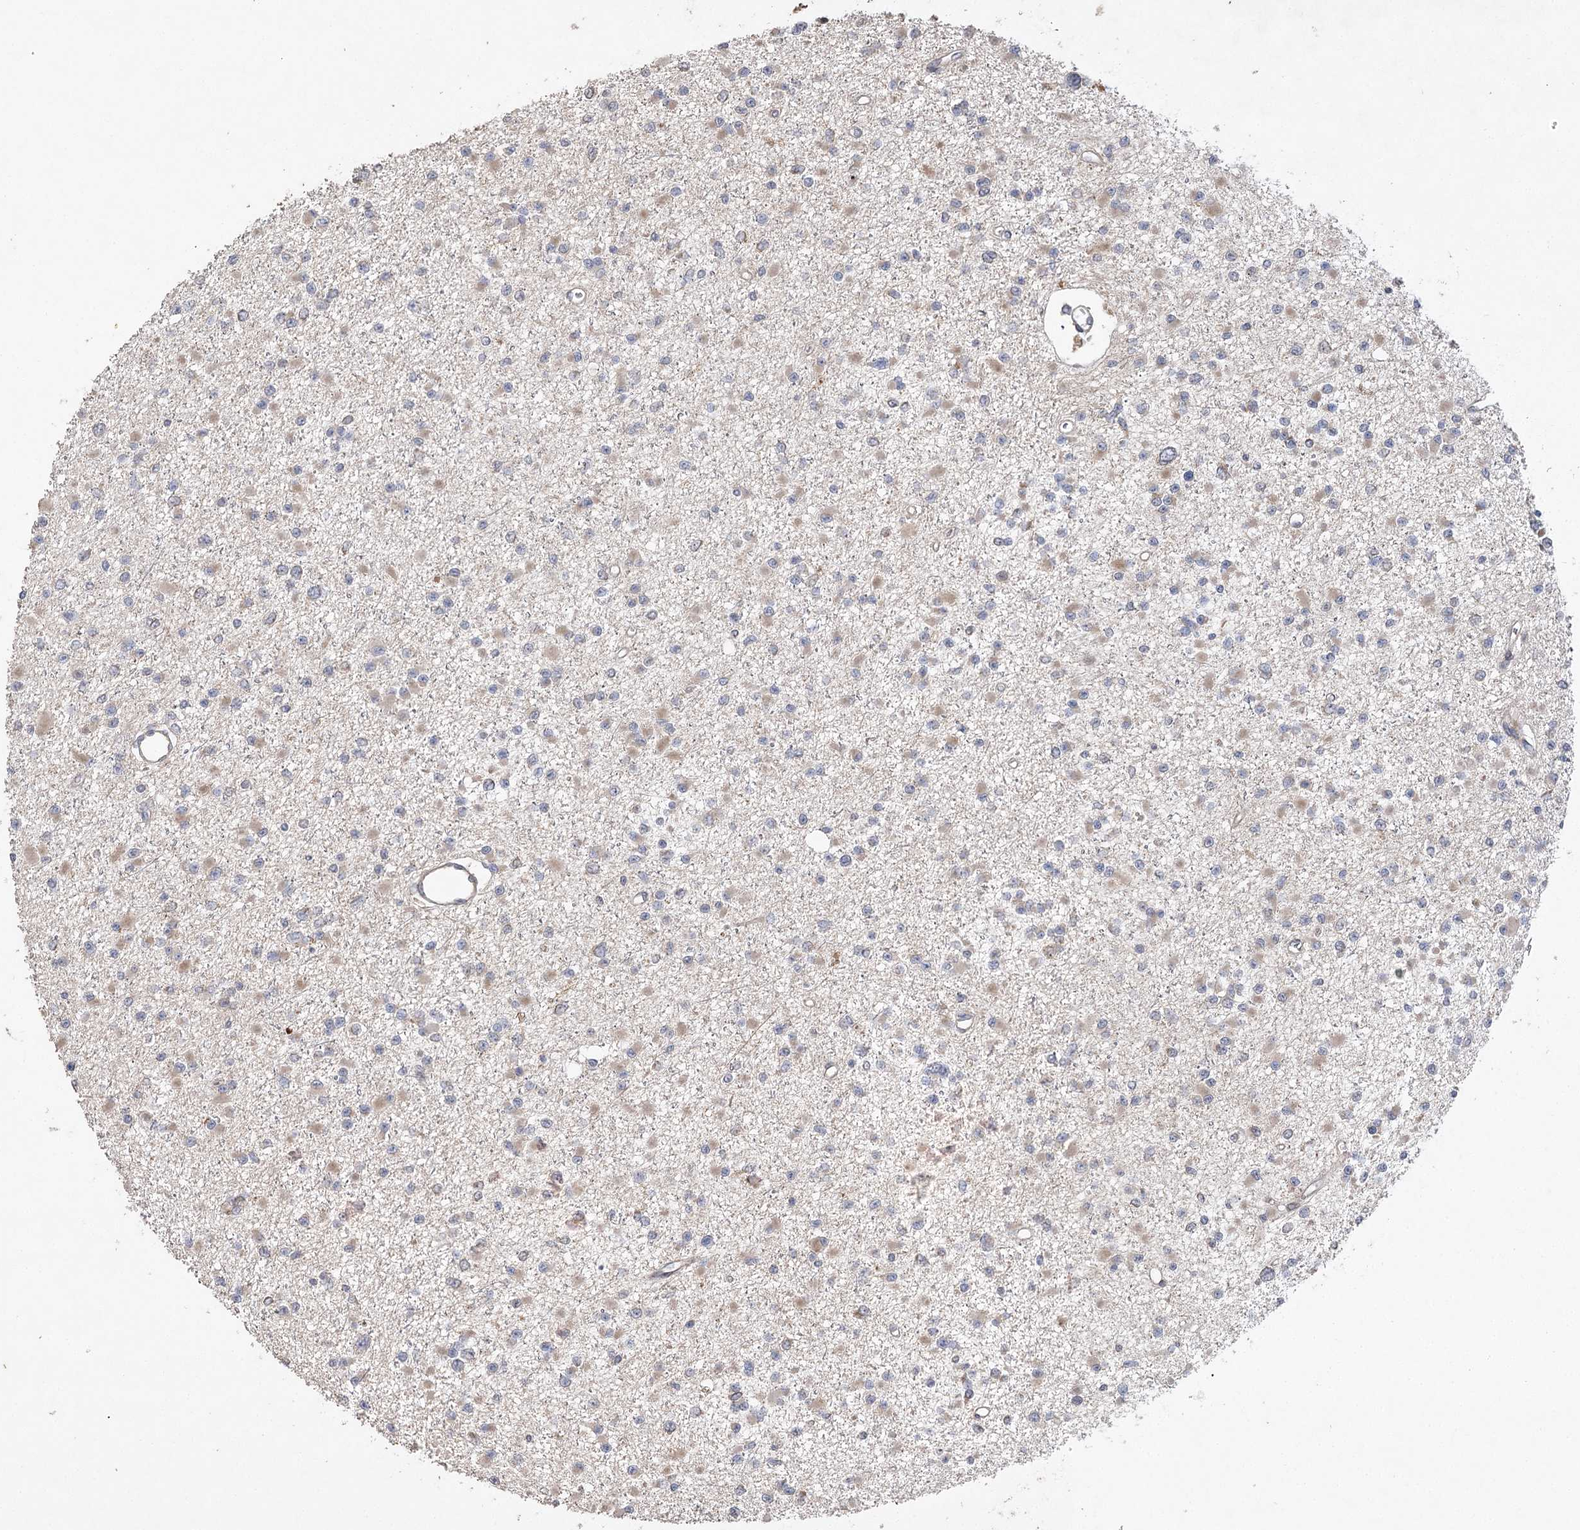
{"staining": {"intensity": "weak", "quantity": "25%-75%", "location": "cytoplasmic/membranous"}, "tissue": "glioma", "cell_type": "Tumor cells", "image_type": "cancer", "snomed": [{"axis": "morphology", "description": "Glioma, malignant, Low grade"}, {"axis": "topography", "description": "Brain"}], "caption": "Malignant glioma (low-grade) stained for a protein reveals weak cytoplasmic/membranous positivity in tumor cells.", "gene": "OBSL1", "patient": {"sex": "female", "age": 22}}